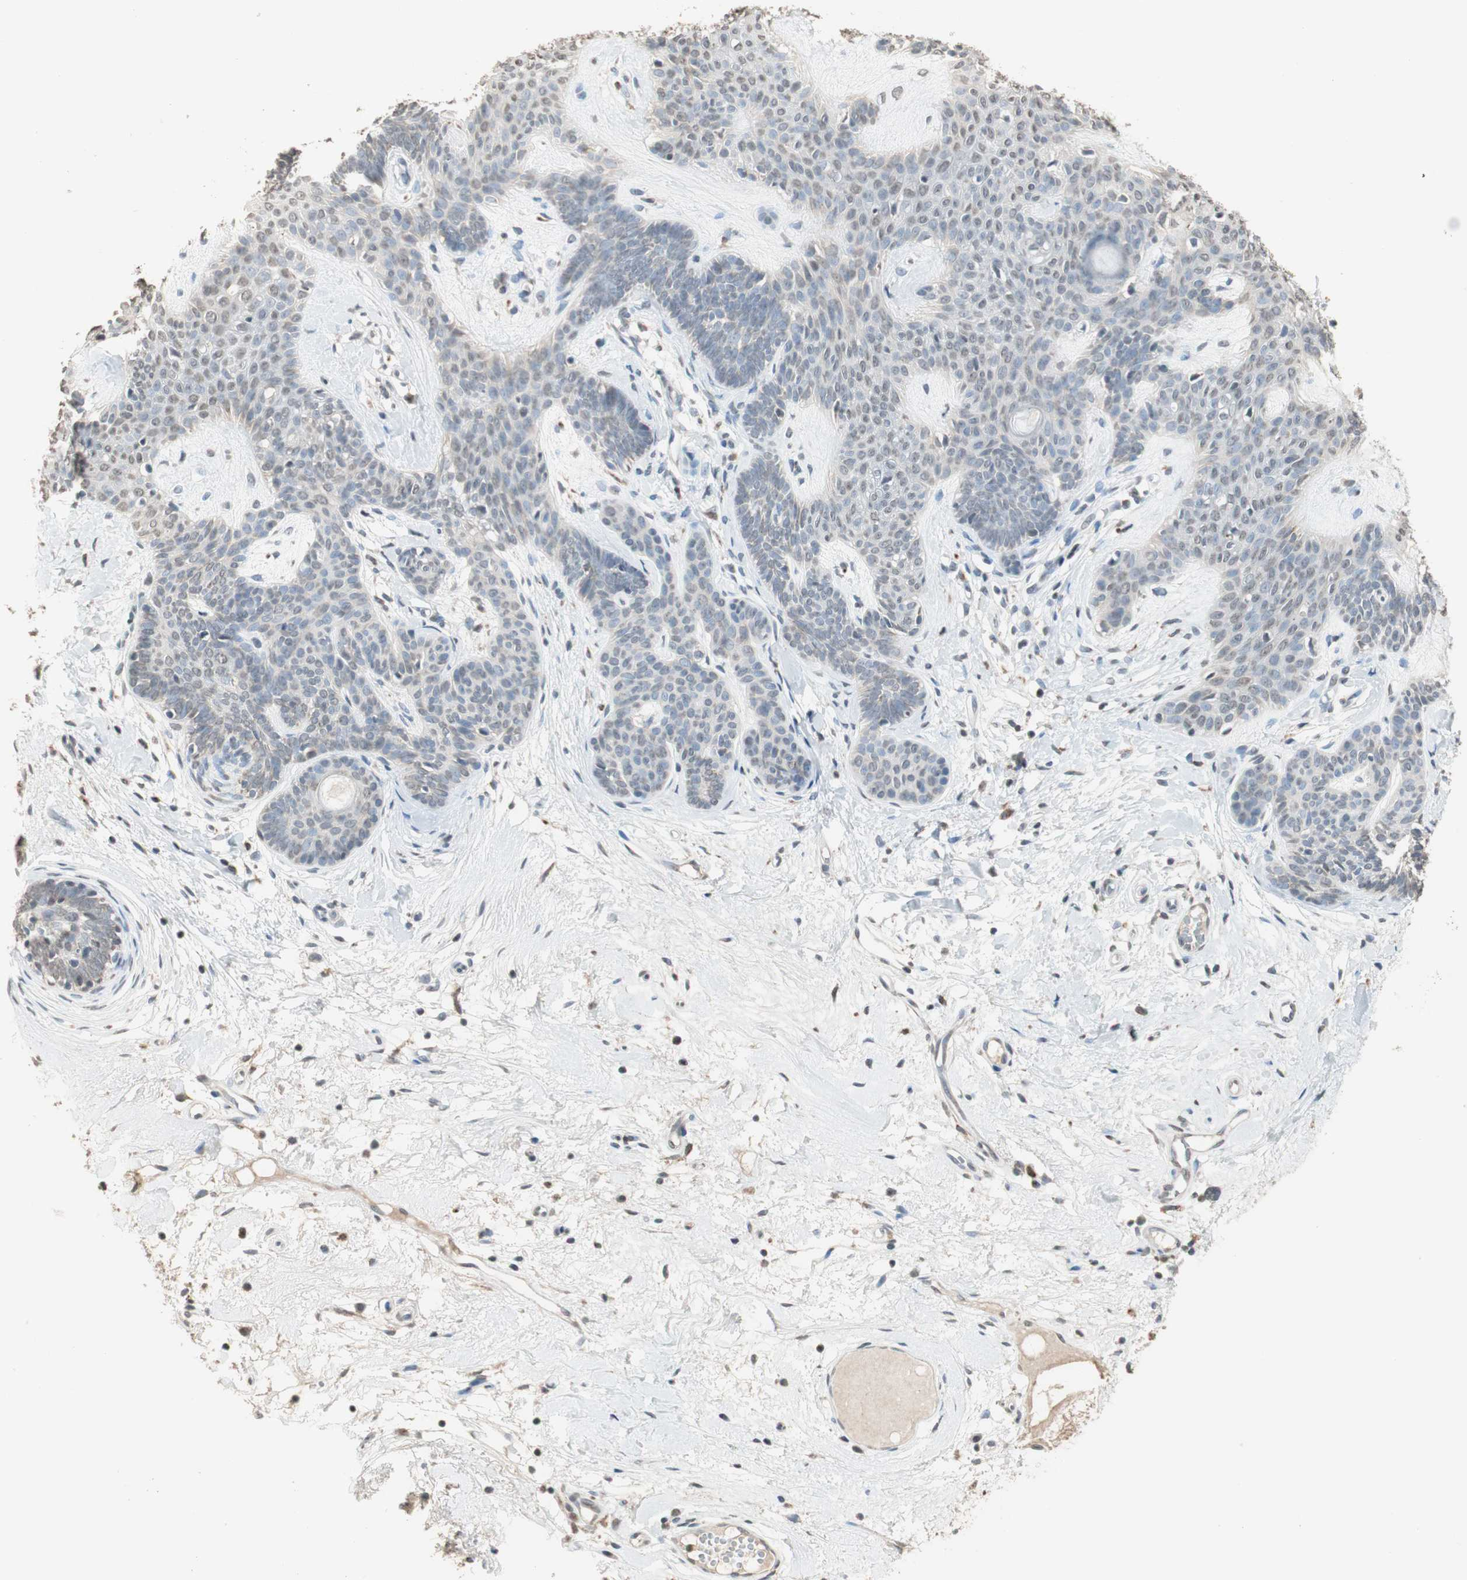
{"staining": {"intensity": "weak", "quantity": "25%-75%", "location": "nuclear"}, "tissue": "skin cancer", "cell_type": "Tumor cells", "image_type": "cancer", "snomed": [{"axis": "morphology", "description": "Developmental malformation"}, {"axis": "morphology", "description": "Basal cell carcinoma"}, {"axis": "topography", "description": "Skin"}], "caption": "Basal cell carcinoma (skin) stained for a protein displays weak nuclear positivity in tumor cells. (DAB (3,3'-diaminobenzidine) = brown stain, brightfield microscopy at high magnification).", "gene": "PRELID1", "patient": {"sex": "female", "age": 62}}